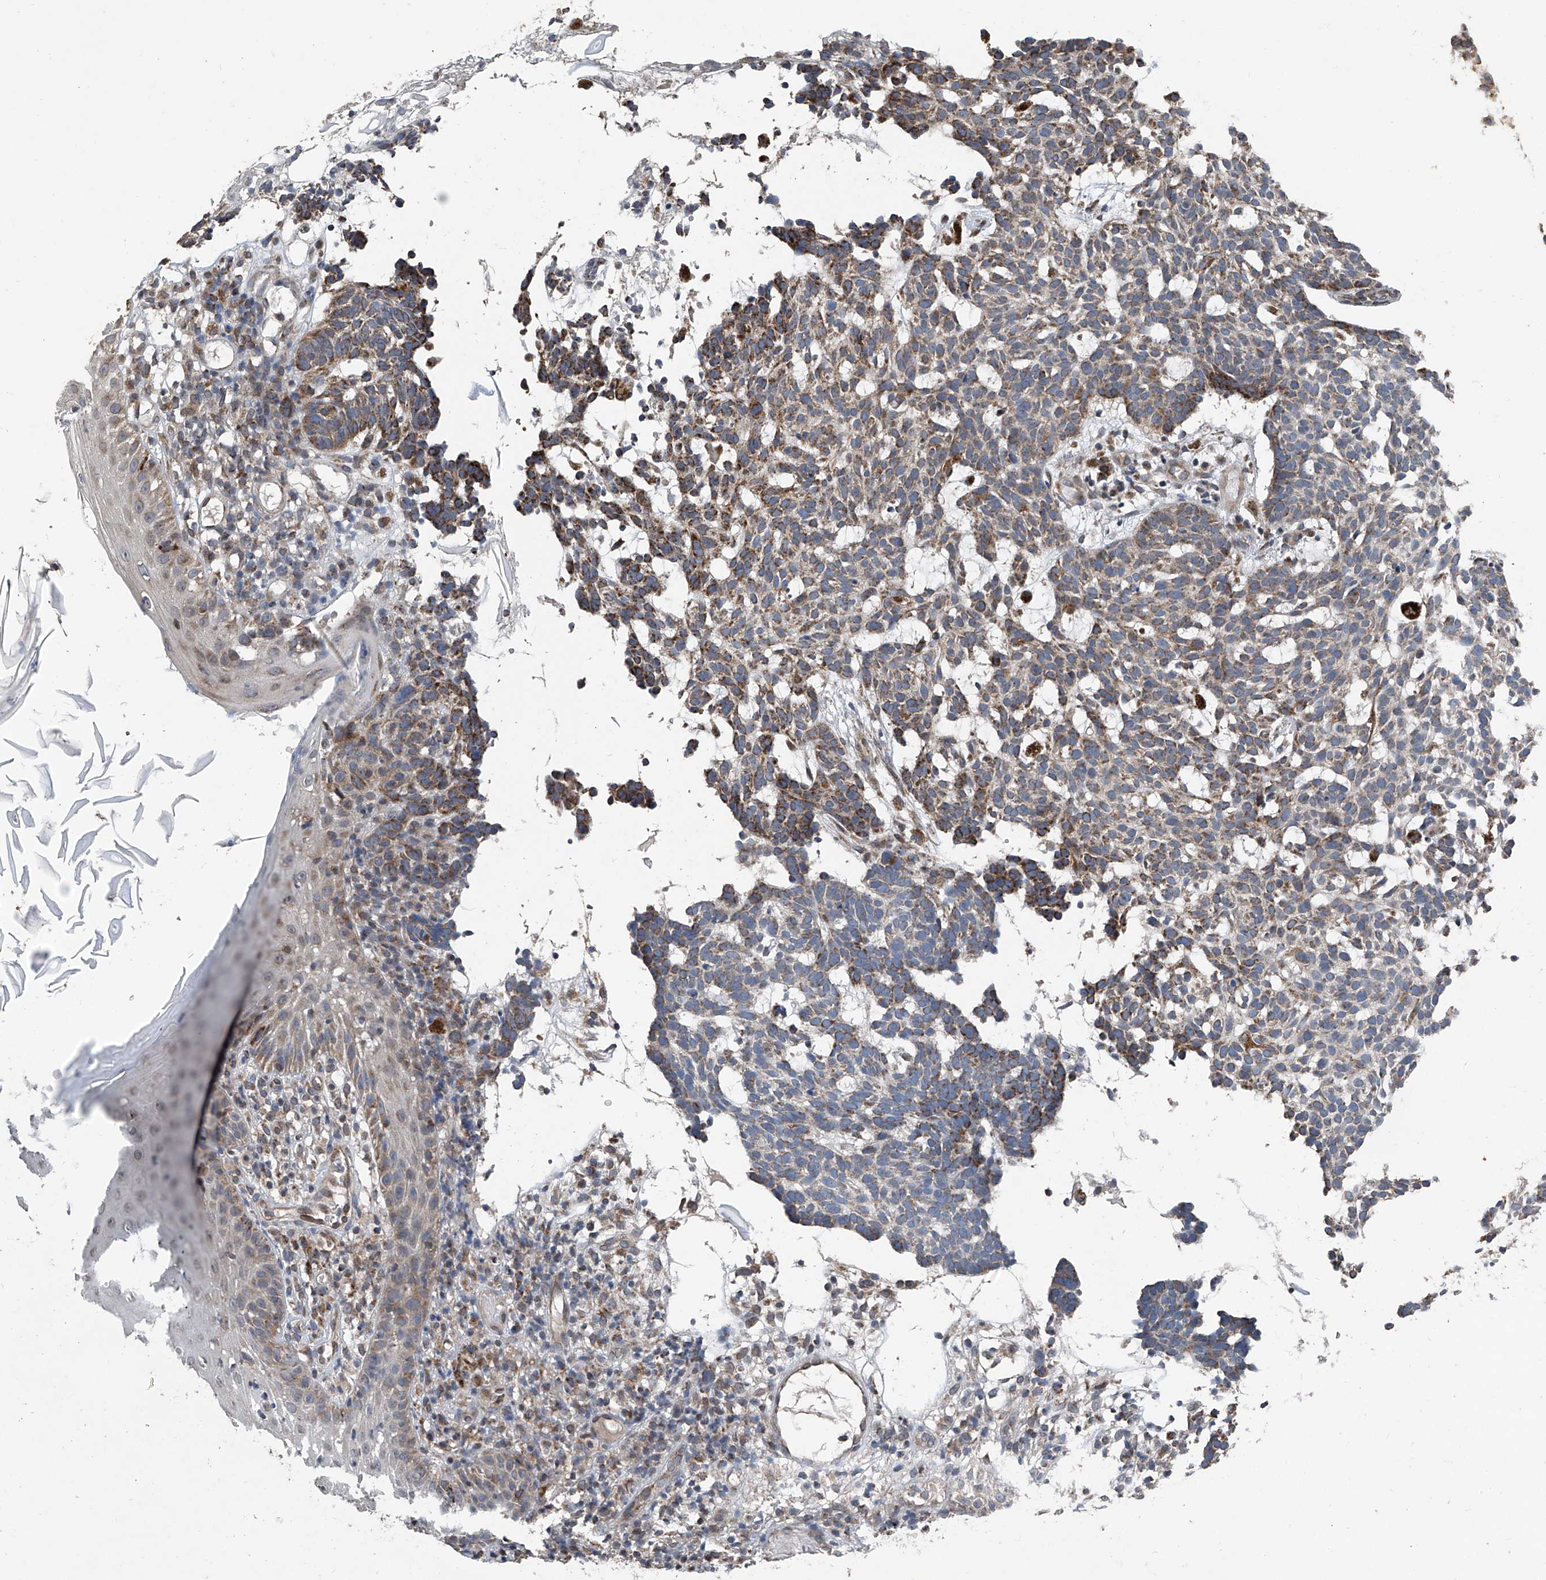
{"staining": {"intensity": "moderate", "quantity": ">75%", "location": "cytoplasmic/membranous"}, "tissue": "skin cancer", "cell_type": "Tumor cells", "image_type": "cancer", "snomed": [{"axis": "morphology", "description": "Basal cell carcinoma"}, {"axis": "topography", "description": "Skin"}], "caption": "Skin basal cell carcinoma stained with a brown dye reveals moderate cytoplasmic/membranous positive expression in approximately >75% of tumor cells.", "gene": "BCKDHB", "patient": {"sex": "male", "age": 85}}